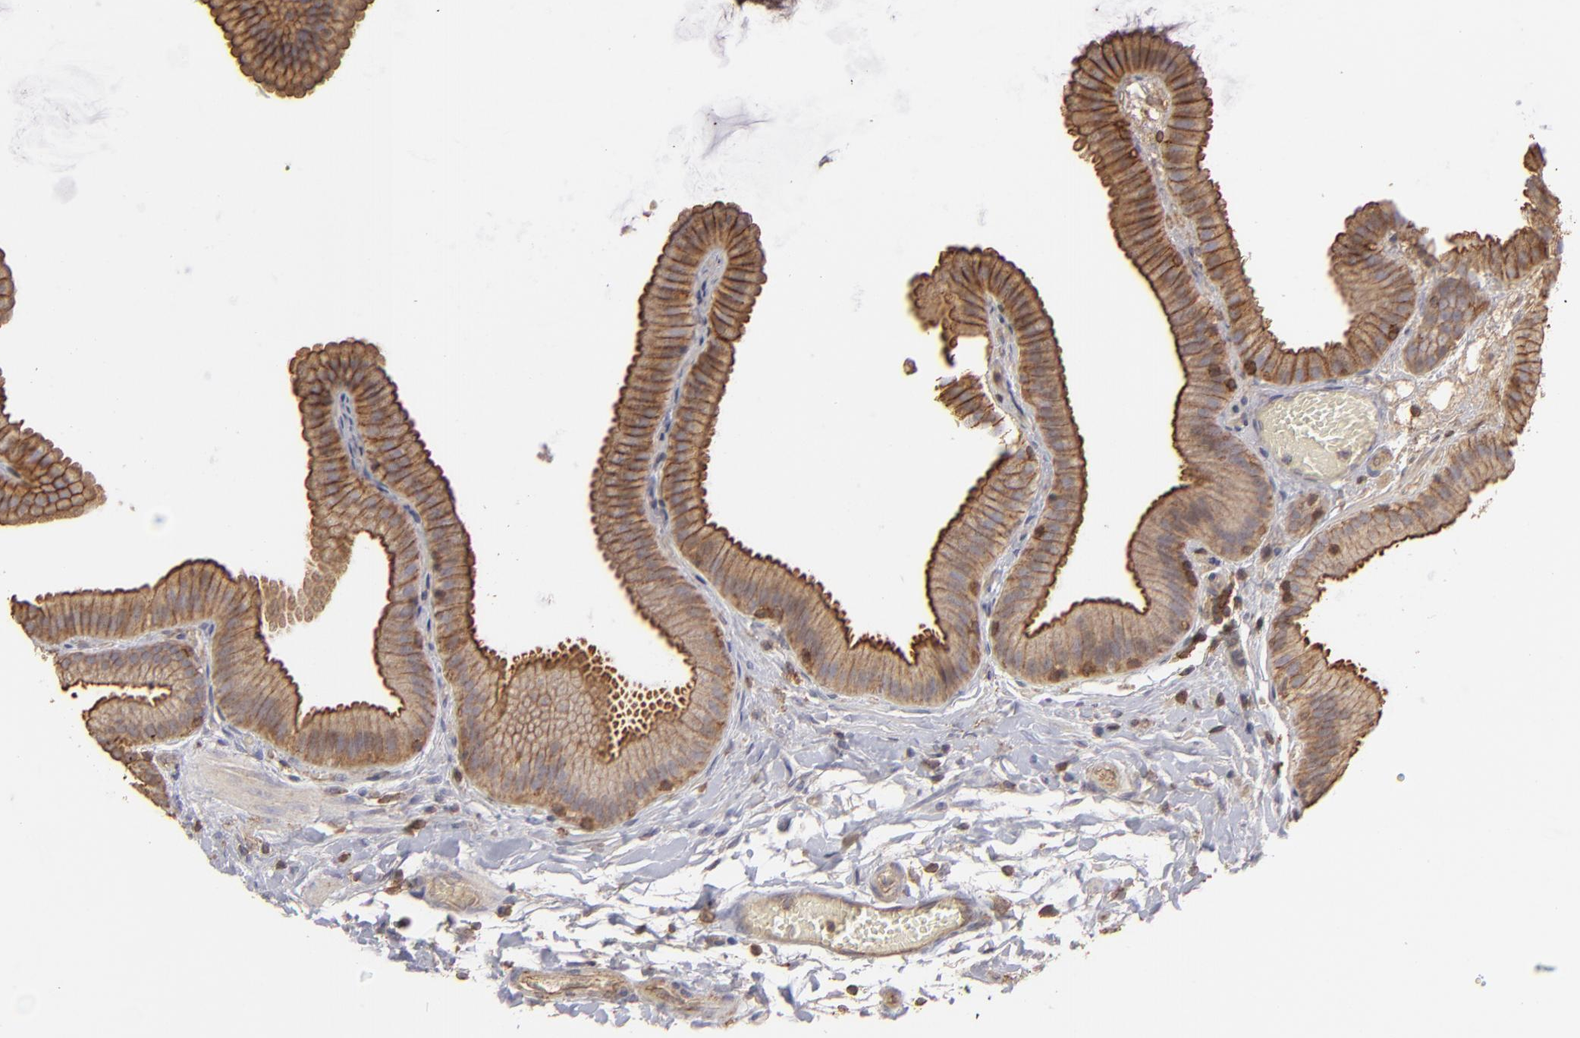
{"staining": {"intensity": "moderate", "quantity": ">75%", "location": "cytoplasmic/membranous"}, "tissue": "gallbladder", "cell_type": "Glandular cells", "image_type": "normal", "snomed": [{"axis": "morphology", "description": "Normal tissue, NOS"}, {"axis": "topography", "description": "Gallbladder"}], "caption": "Gallbladder stained with immunohistochemistry (IHC) shows moderate cytoplasmic/membranous expression in about >75% of glandular cells. The protein of interest is stained brown, and the nuclei are stained in blue (DAB IHC with brightfield microscopy, high magnification).", "gene": "ACTB", "patient": {"sex": "female", "age": 63}}